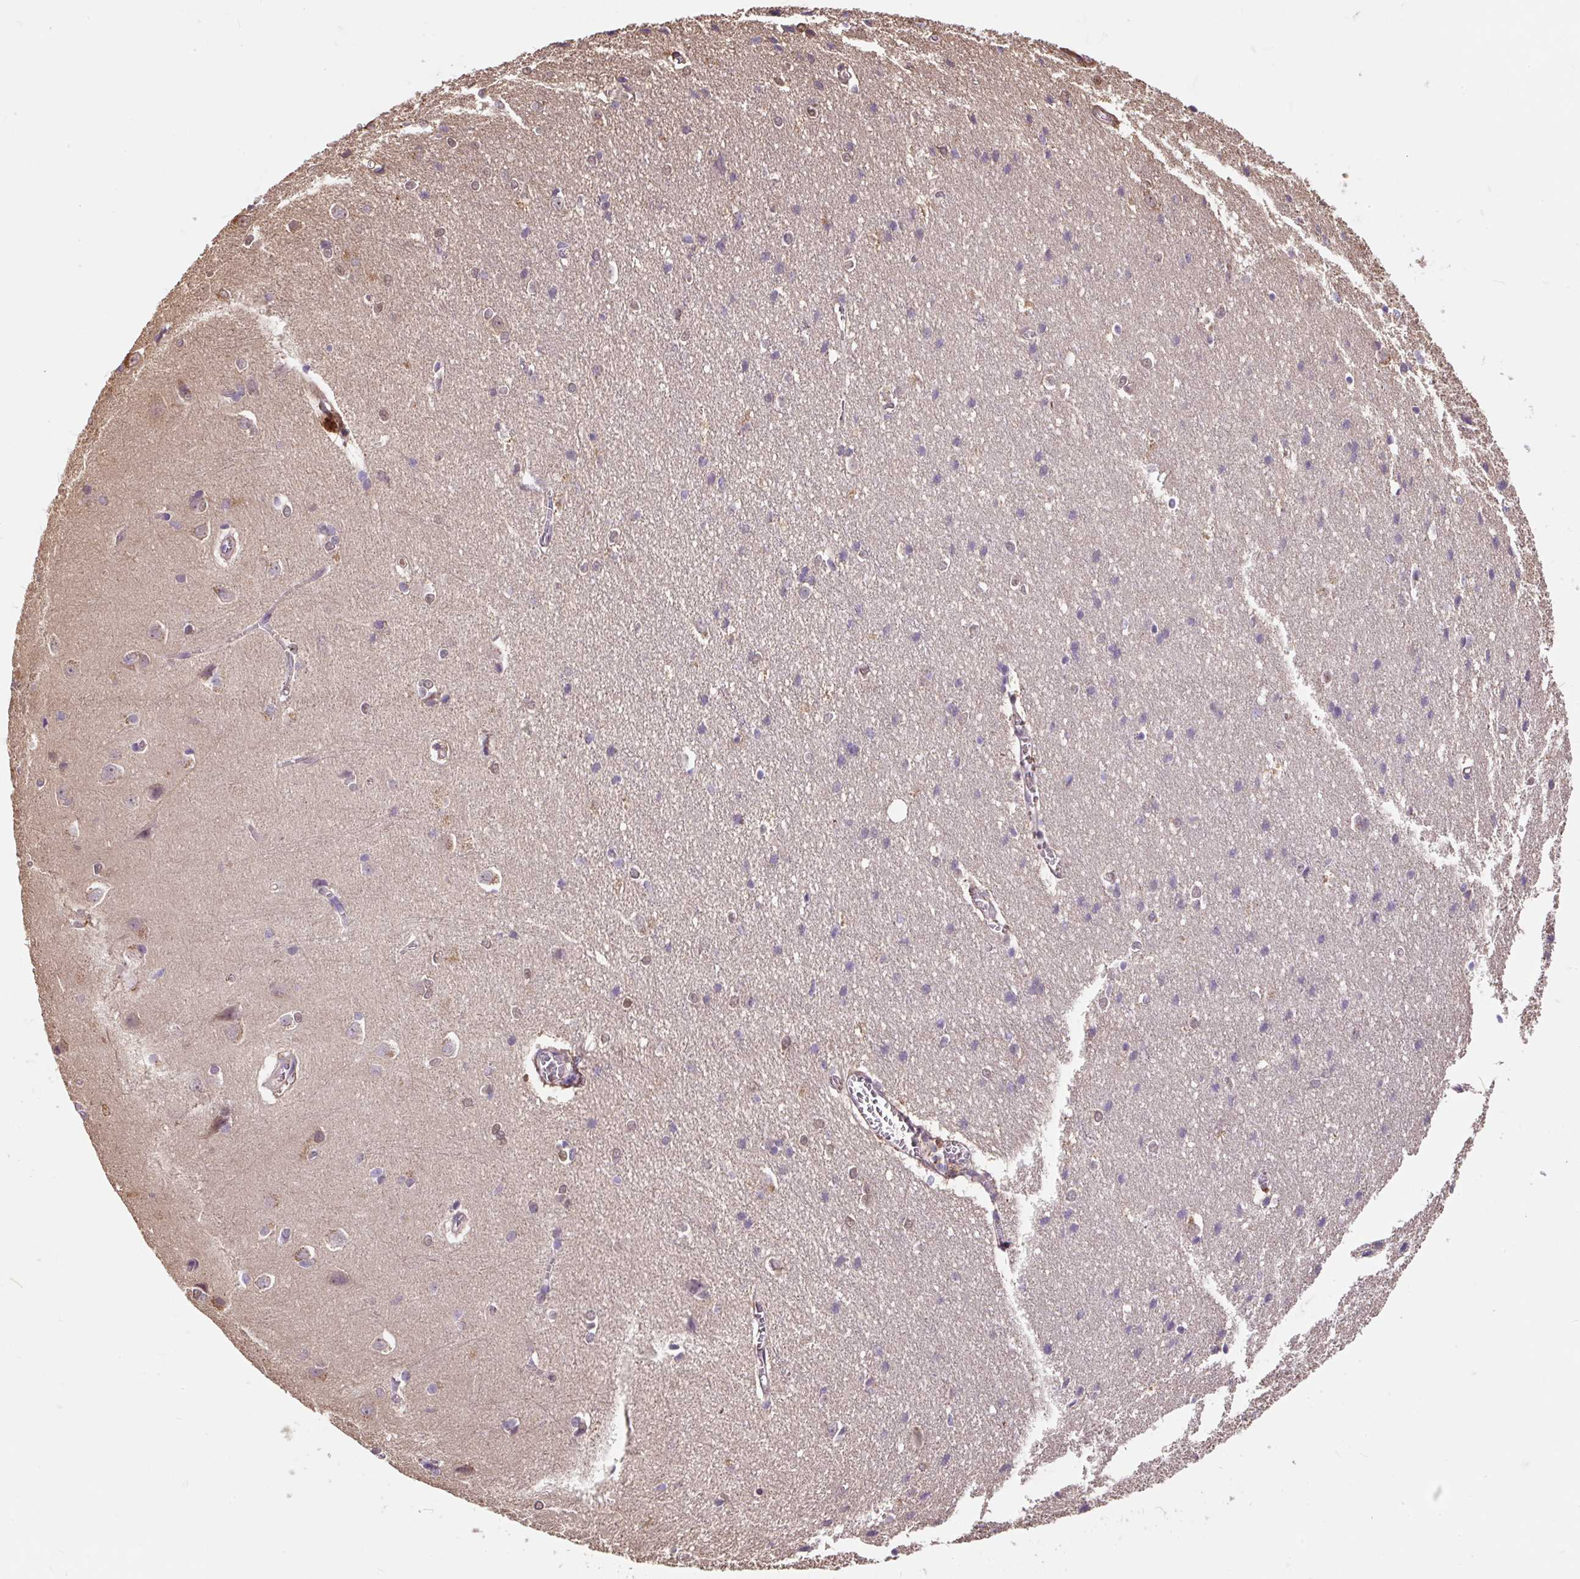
{"staining": {"intensity": "negative", "quantity": "none", "location": "none"}, "tissue": "cerebral cortex", "cell_type": "Endothelial cells", "image_type": "normal", "snomed": [{"axis": "morphology", "description": "Normal tissue, NOS"}, {"axis": "topography", "description": "Cerebral cortex"}], "caption": "An image of human cerebral cortex is negative for staining in endothelial cells. (DAB immunohistochemistry, high magnification).", "gene": "PUS7L", "patient": {"sex": "male", "age": 37}}